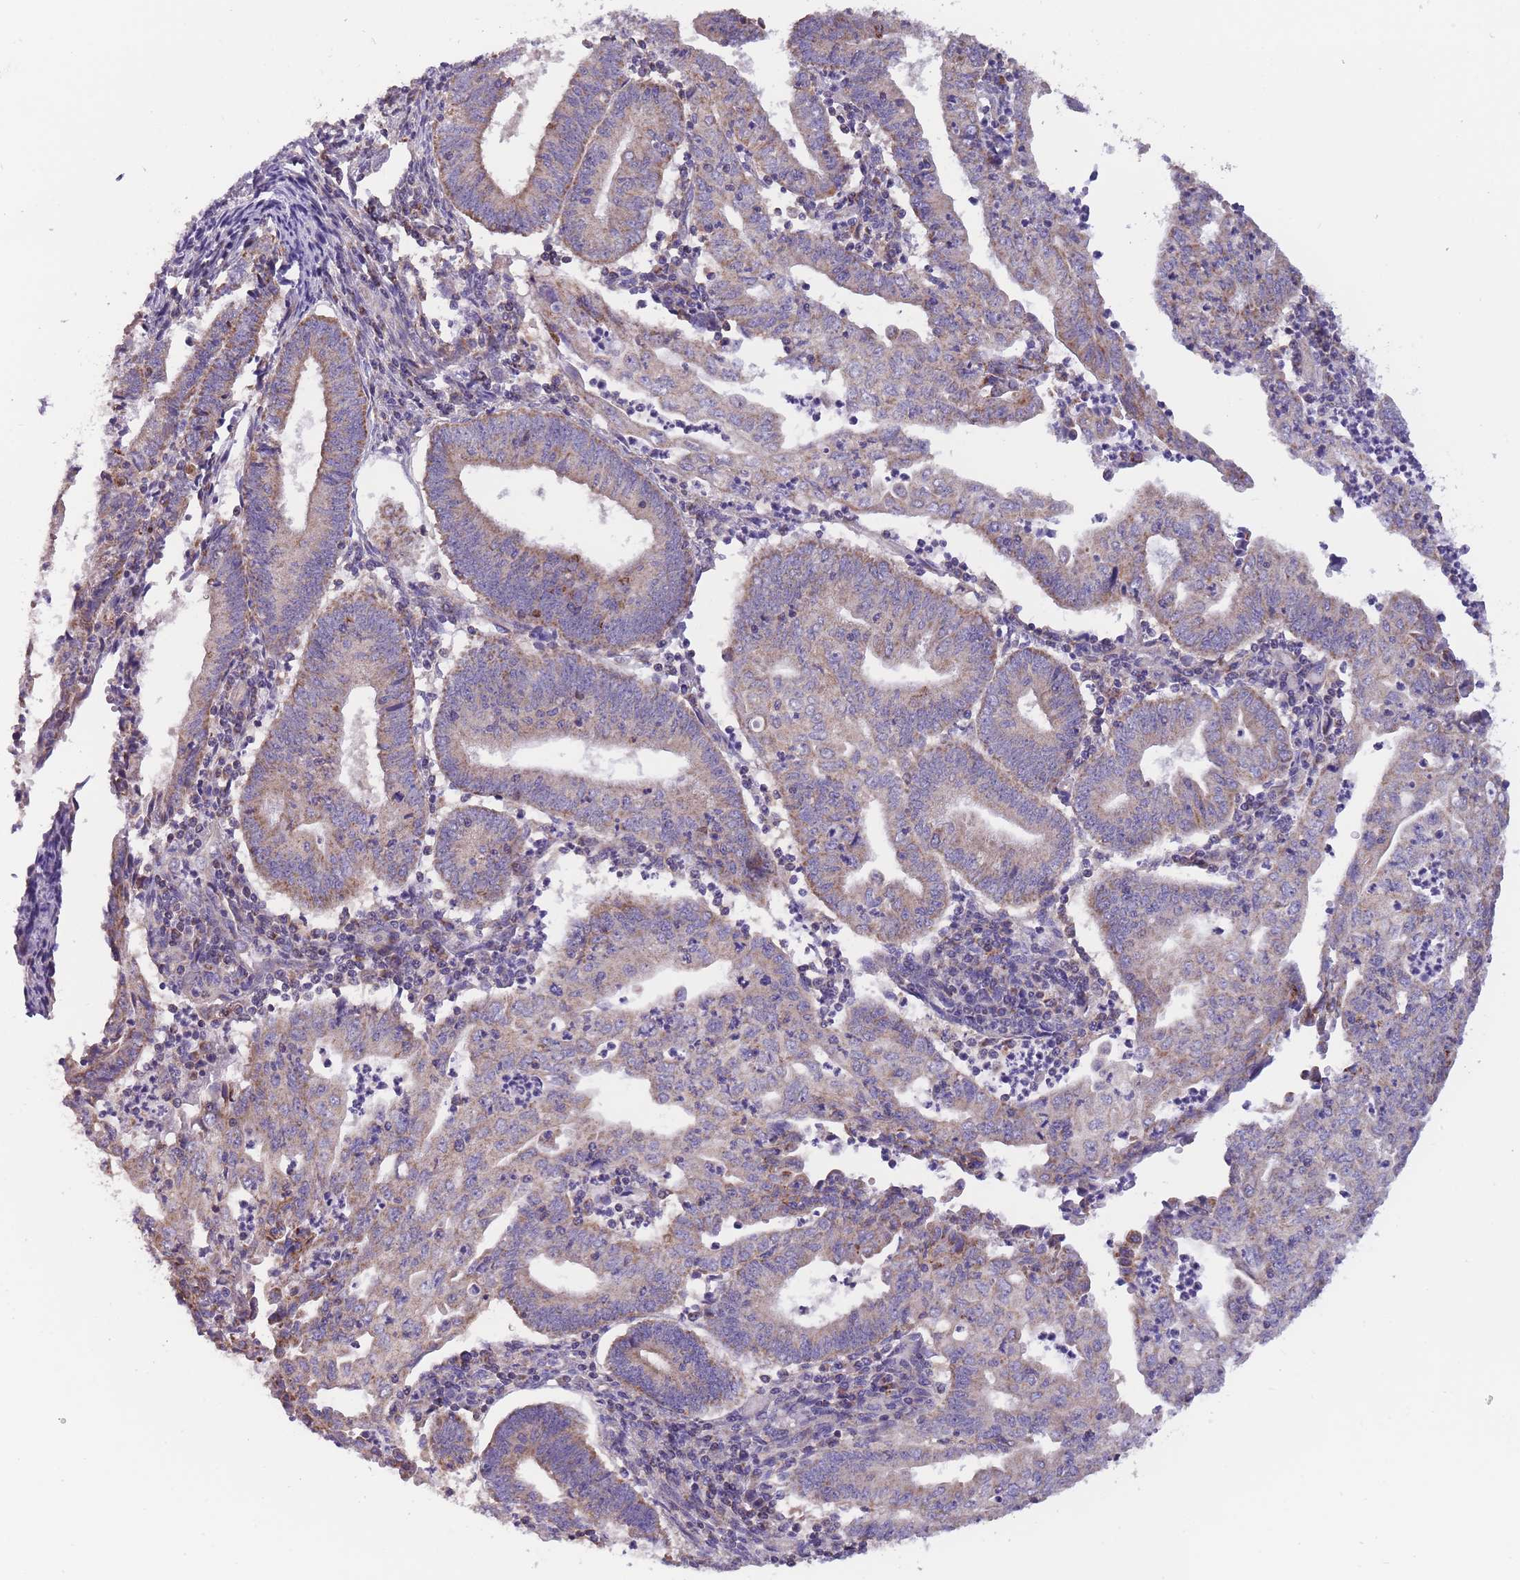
{"staining": {"intensity": "weak", "quantity": "25%-75%", "location": "cytoplasmic/membranous"}, "tissue": "endometrial cancer", "cell_type": "Tumor cells", "image_type": "cancer", "snomed": [{"axis": "morphology", "description": "Adenocarcinoma, NOS"}, {"axis": "topography", "description": "Endometrium"}], "caption": "A micrograph of human endometrial cancer stained for a protein shows weak cytoplasmic/membranous brown staining in tumor cells. (IHC, brightfield microscopy, high magnification).", "gene": "SLC25A42", "patient": {"sex": "female", "age": 60}}